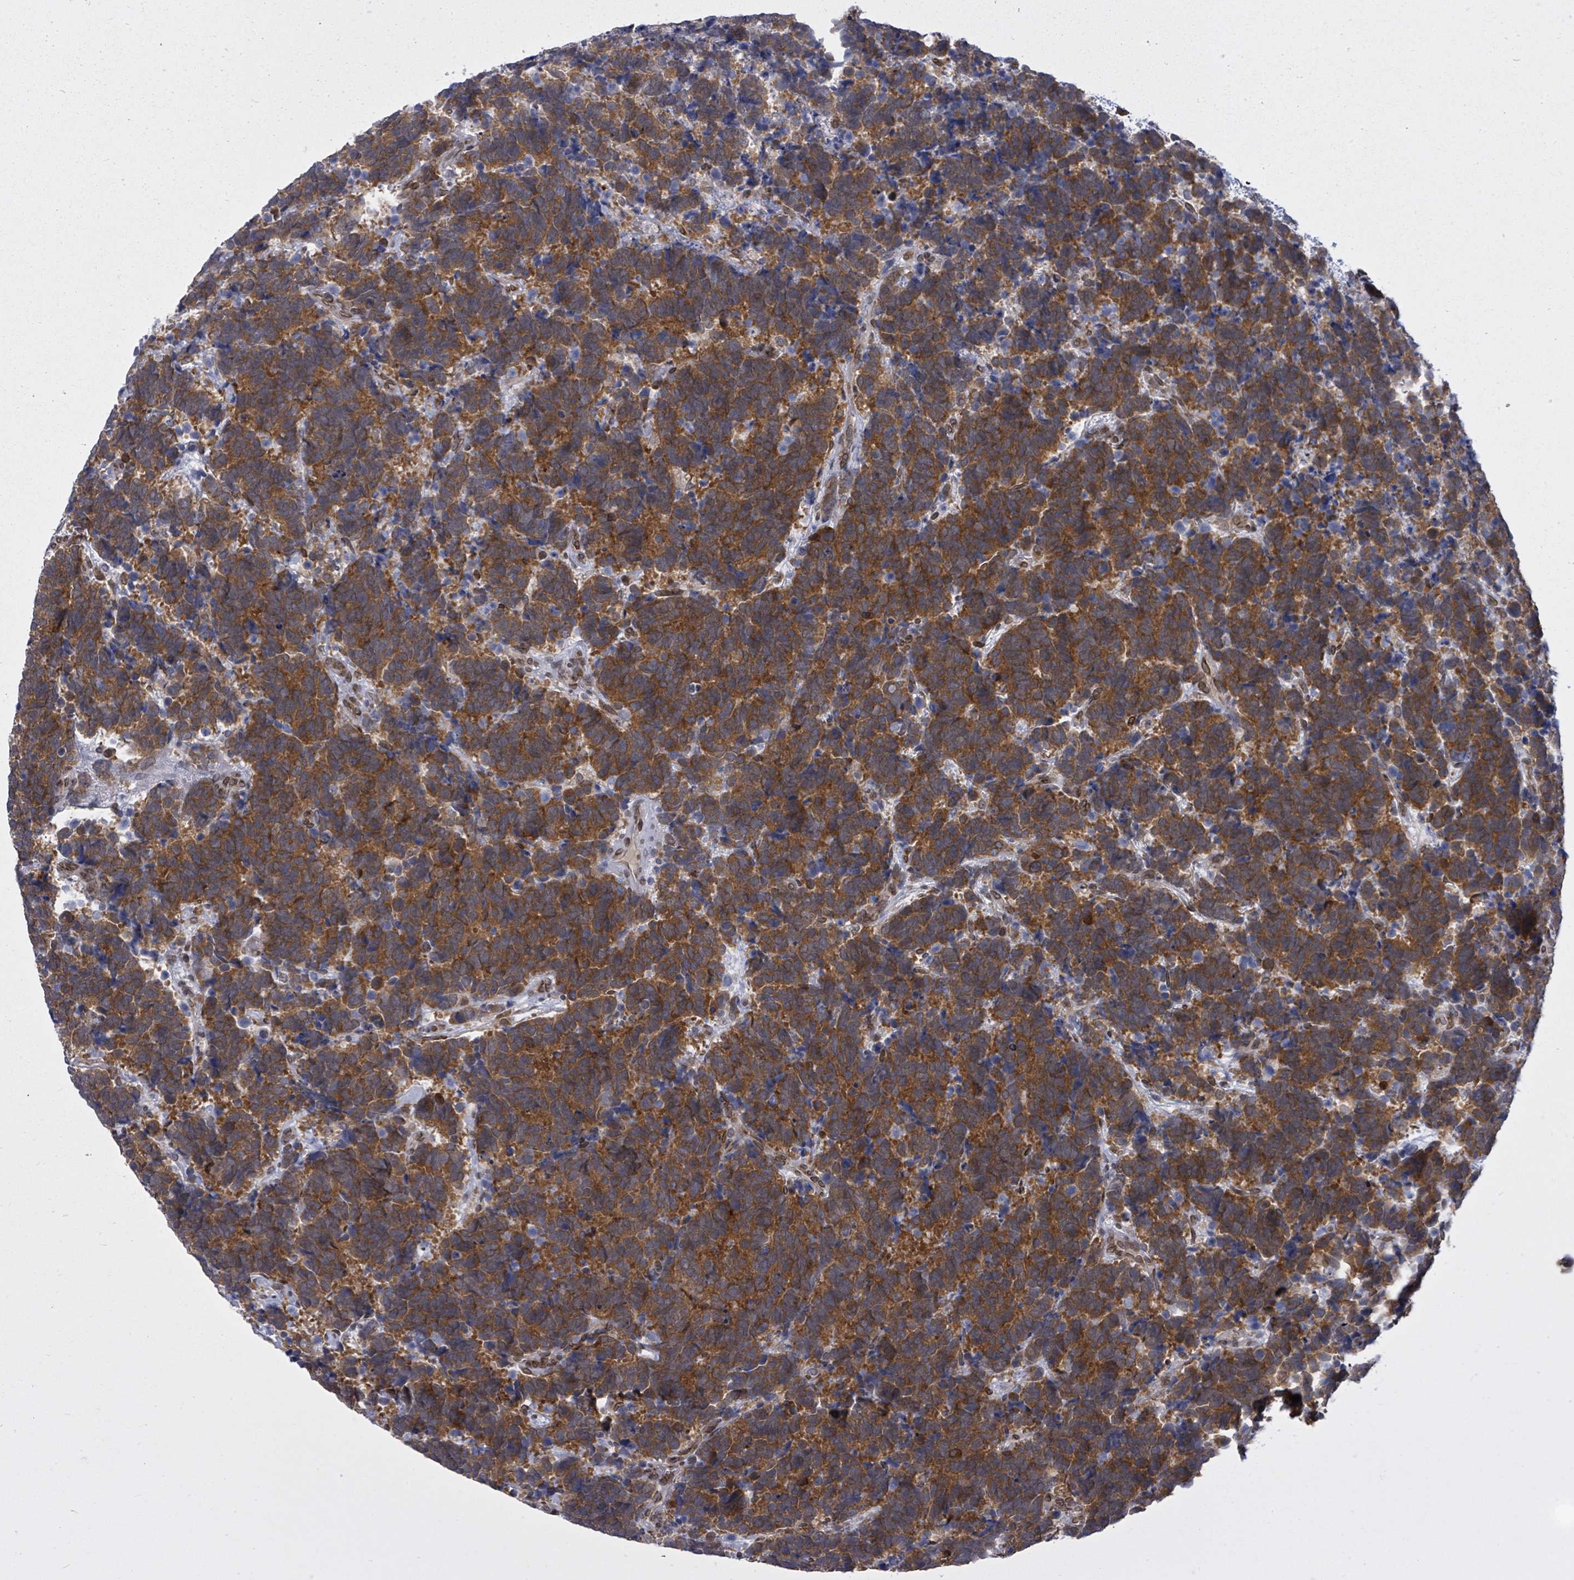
{"staining": {"intensity": "moderate", "quantity": ">75%", "location": "cytoplasmic/membranous"}, "tissue": "carcinoid", "cell_type": "Tumor cells", "image_type": "cancer", "snomed": [{"axis": "morphology", "description": "Carcinoma, NOS"}, {"axis": "morphology", "description": "Carcinoid, malignant, NOS"}, {"axis": "topography", "description": "Urinary bladder"}], "caption": "Immunohistochemistry staining of carcinoma, which displays medium levels of moderate cytoplasmic/membranous expression in approximately >75% of tumor cells indicating moderate cytoplasmic/membranous protein staining. The staining was performed using DAB (brown) for protein detection and nuclei were counterstained in hematoxylin (blue).", "gene": "ARFGAP1", "patient": {"sex": "male", "age": 57}}